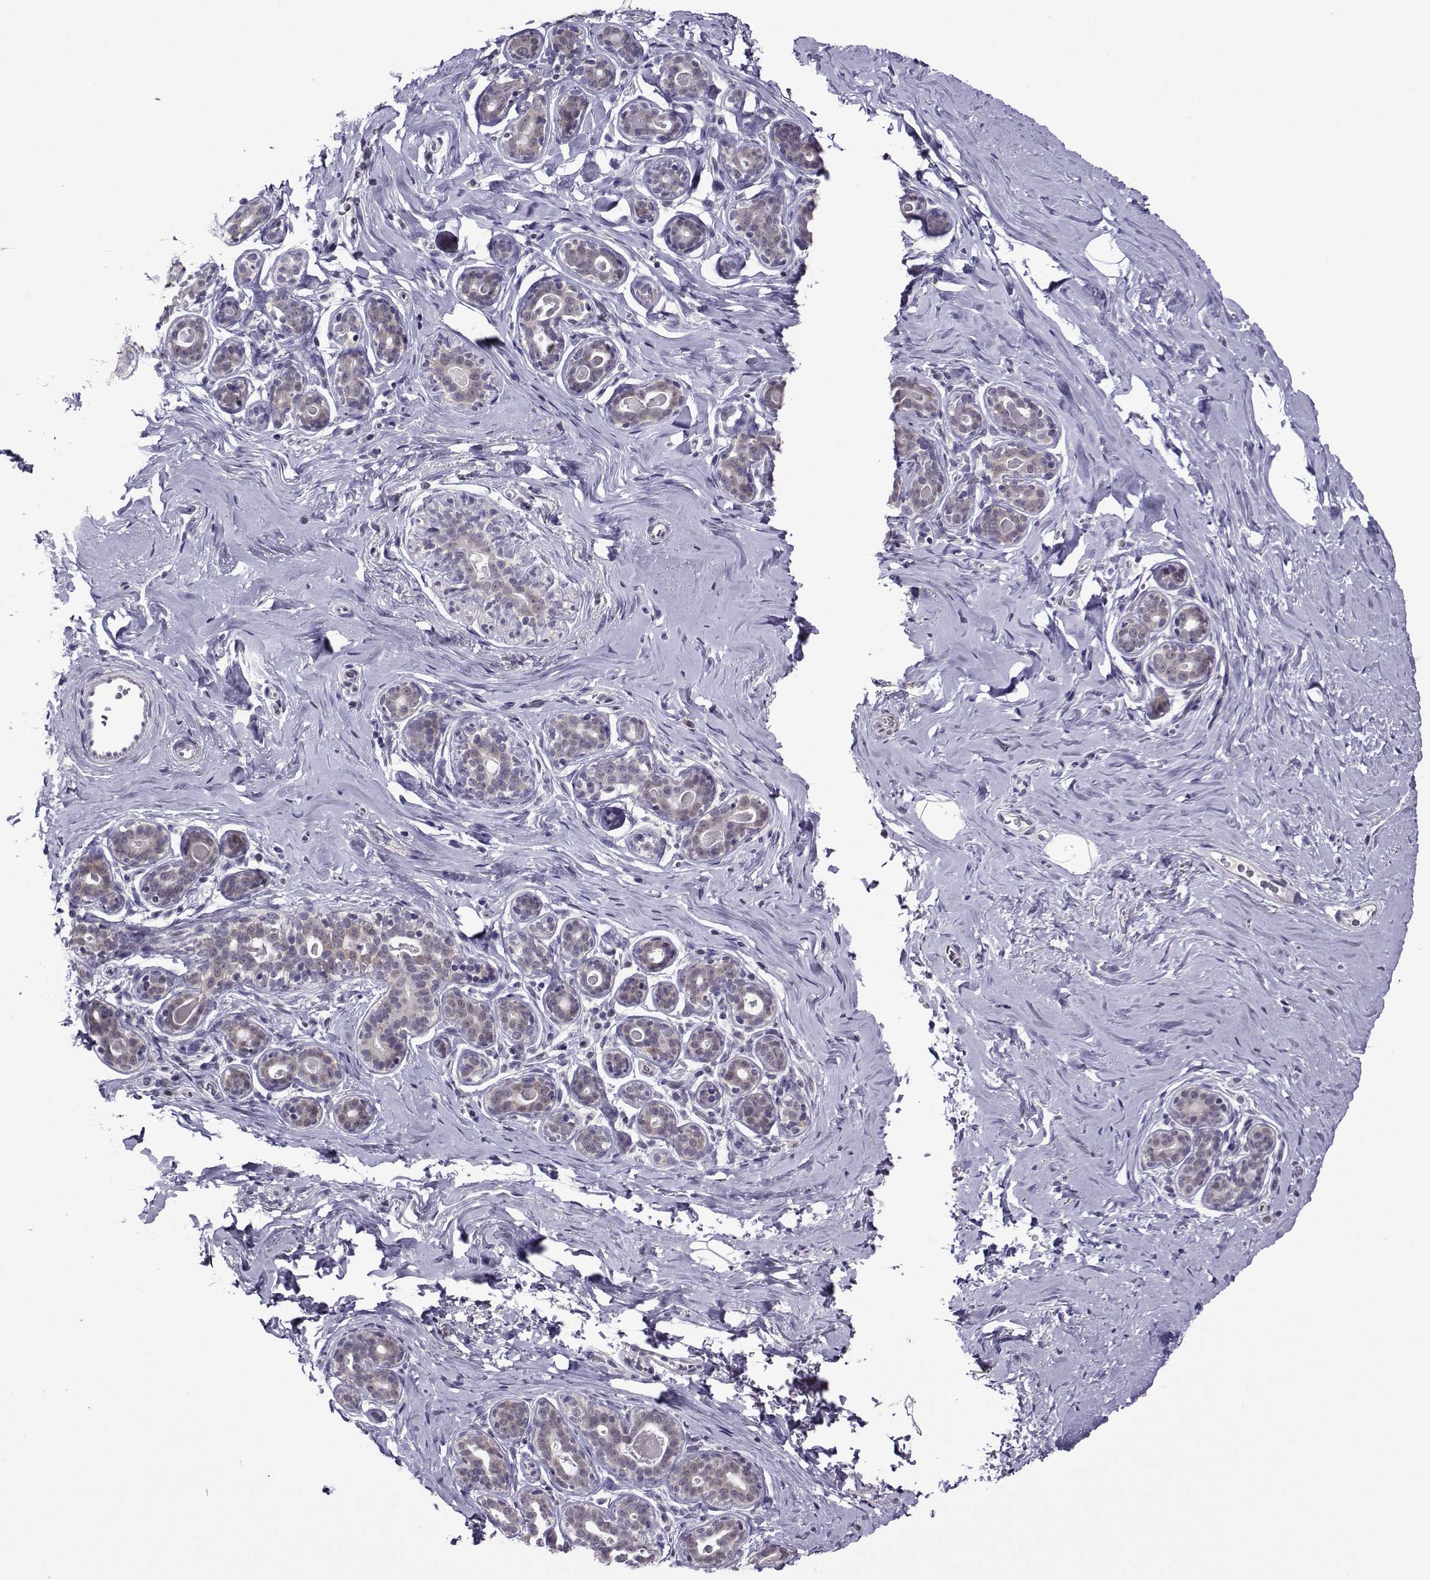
{"staining": {"intensity": "negative", "quantity": "none", "location": "none"}, "tissue": "breast", "cell_type": "Adipocytes", "image_type": "normal", "snomed": [{"axis": "morphology", "description": "Normal tissue, NOS"}, {"axis": "topography", "description": "Skin"}, {"axis": "topography", "description": "Breast"}], "caption": "Histopathology image shows no significant protein positivity in adipocytes of unremarkable breast. The staining was performed using DAB (3,3'-diaminobenzidine) to visualize the protein expression in brown, while the nuclei were stained in blue with hematoxylin (Magnification: 20x).", "gene": "DDX20", "patient": {"sex": "female", "age": 43}}